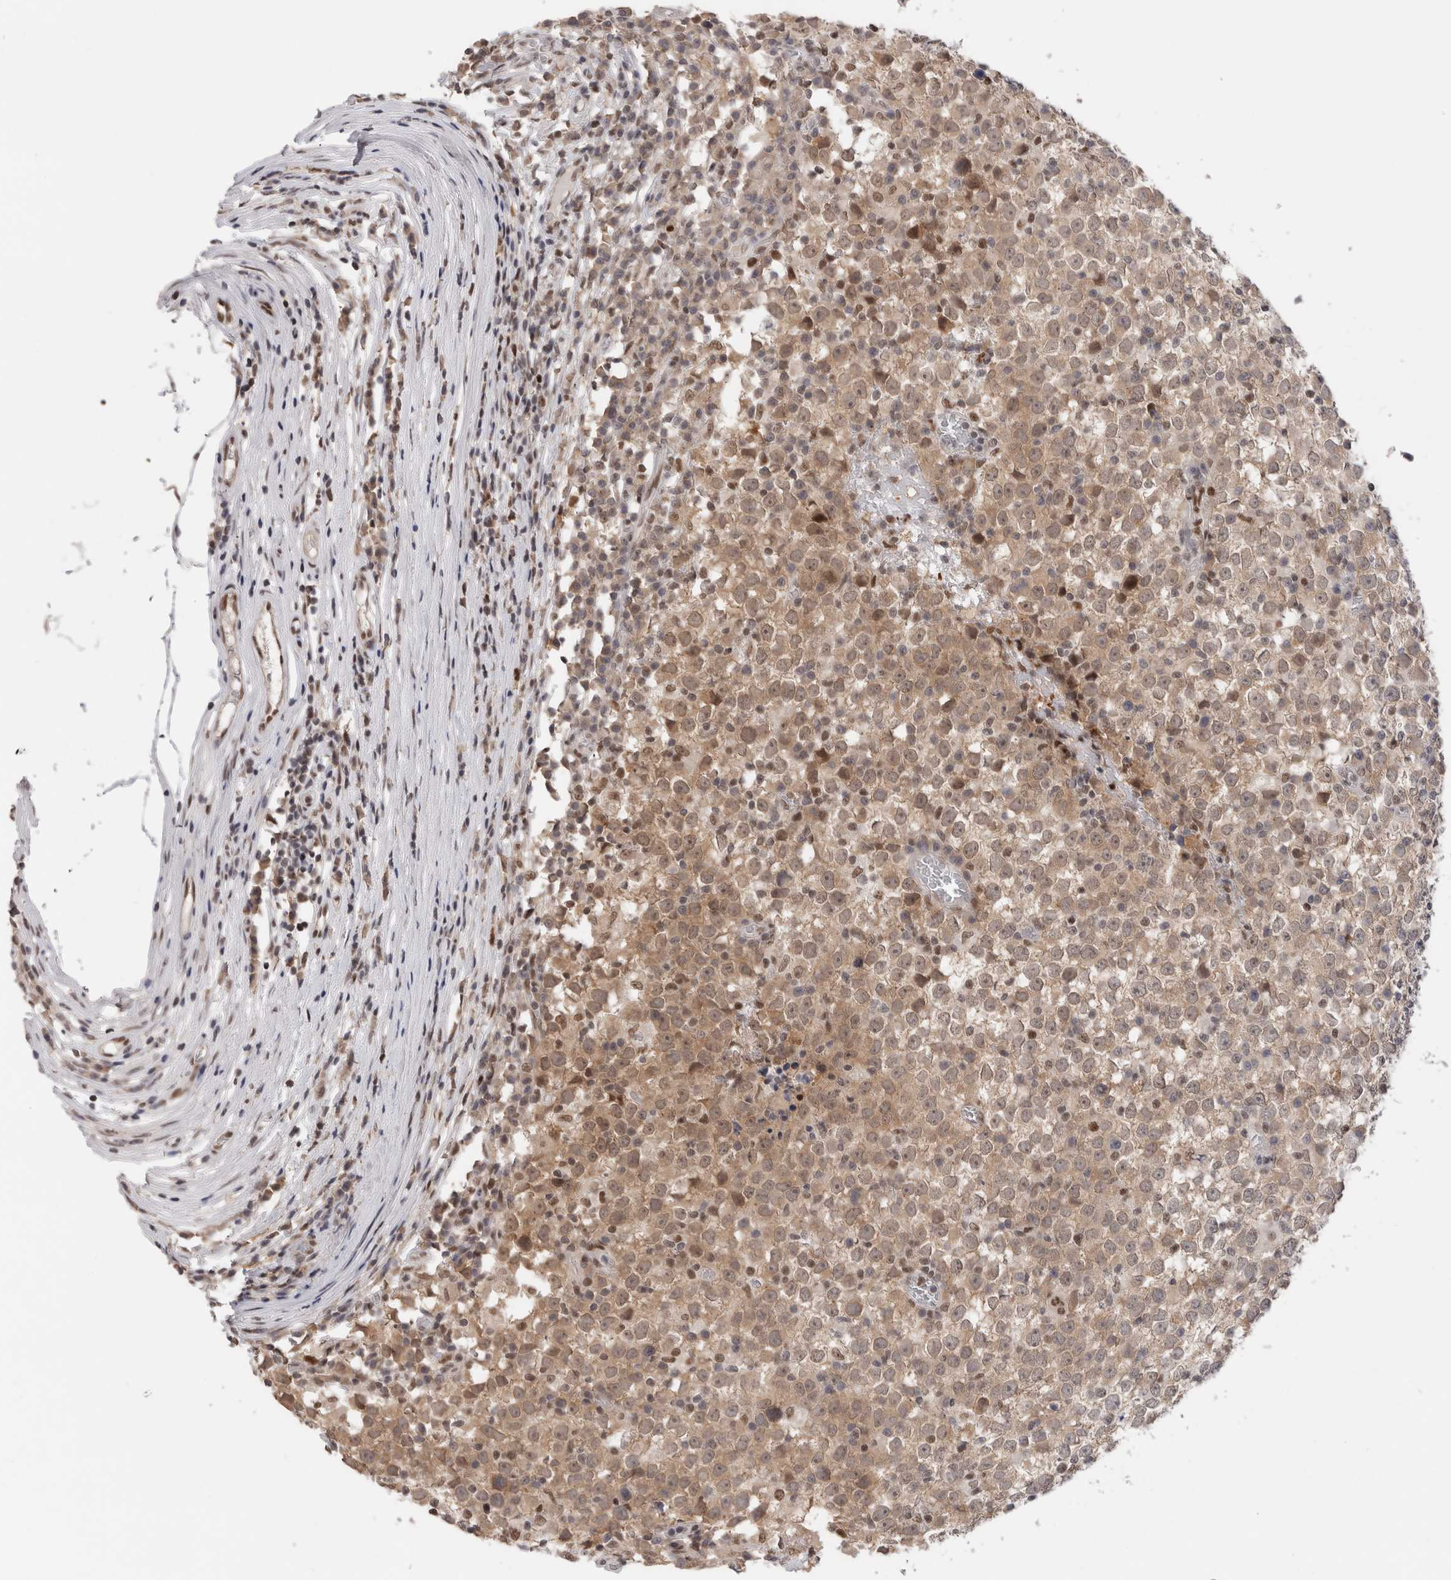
{"staining": {"intensity": "weak", "quantity": ">75%", "location": "cytoplasmic/membranous,nuclear"}, "tissue": "testis cancer", "cell_type": "Tumor cells", "image_type": "cancer", "snomed": [{"axis": "morphology", "description": "Seminoma, NOS"}, {"axis": "topography", "description": "Testis"}], "caption": "Human testis seminoma stained with a protein marker demonstrates weak staining in tumor cells.", "gene": "ZNF521", "patient": {"sex": "male", "age": 65}}